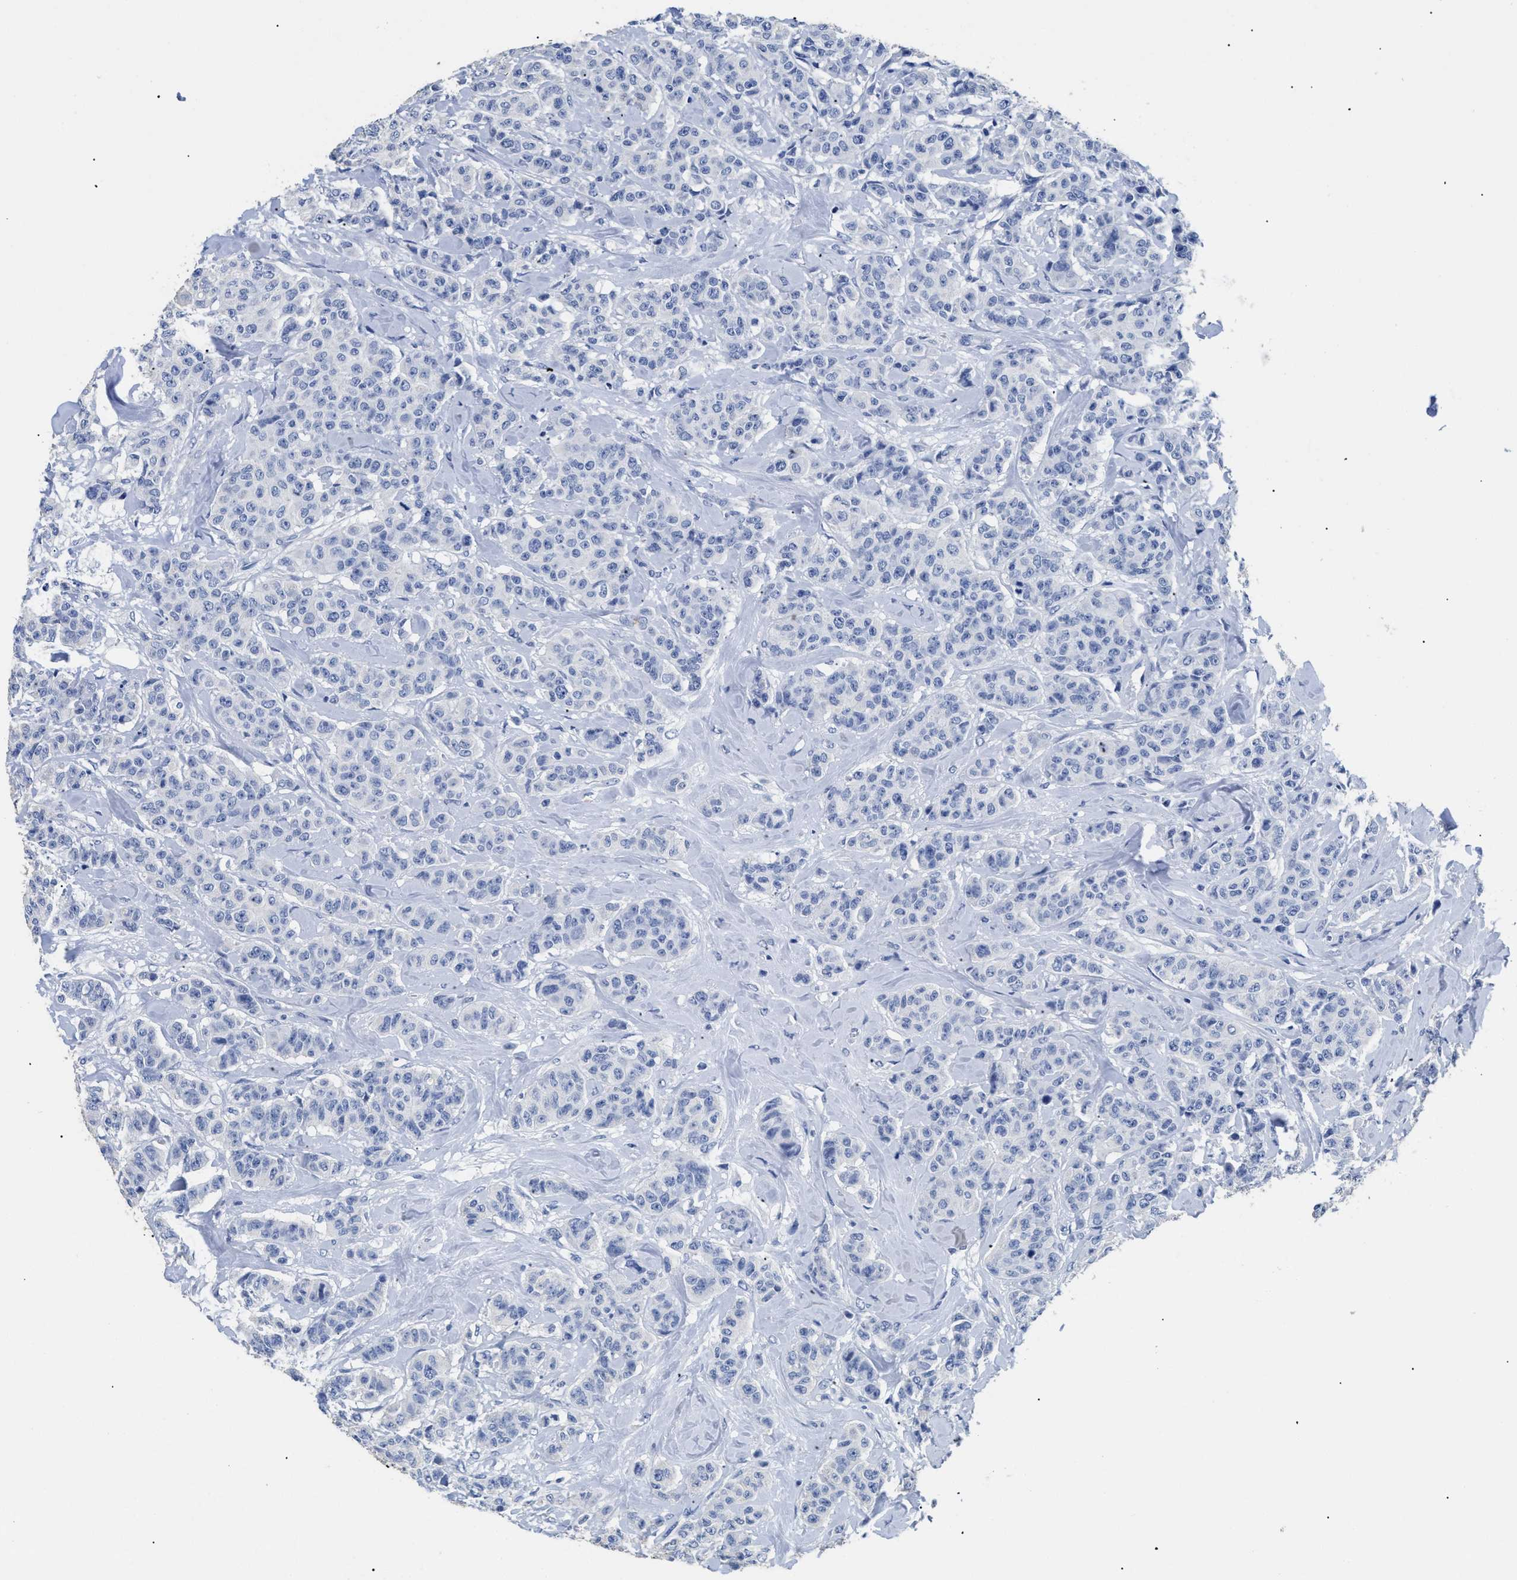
{"staining": {"intensity": "negative", "quantity": "none", "location": "none"}, "tissue": "breast cancer", "cell_type": "Tumor cells", "image_type": "cancer", "snomed": [{"axis": "morphology", "description": "Normal tissue, NOS"}, {"axis": "morphology", "description": "Duct carcinoma"}, {"axis": "topography", "description": "Breast"}], "caption": "Immunohistochemistry (IHC) histopathology image of intraductal carcinoma (breast) stained for a protein (brown), which exhibits no positivity in tumor cells.", "gene": "DLC1", "patient": {"sex": "female", "age": 40}}